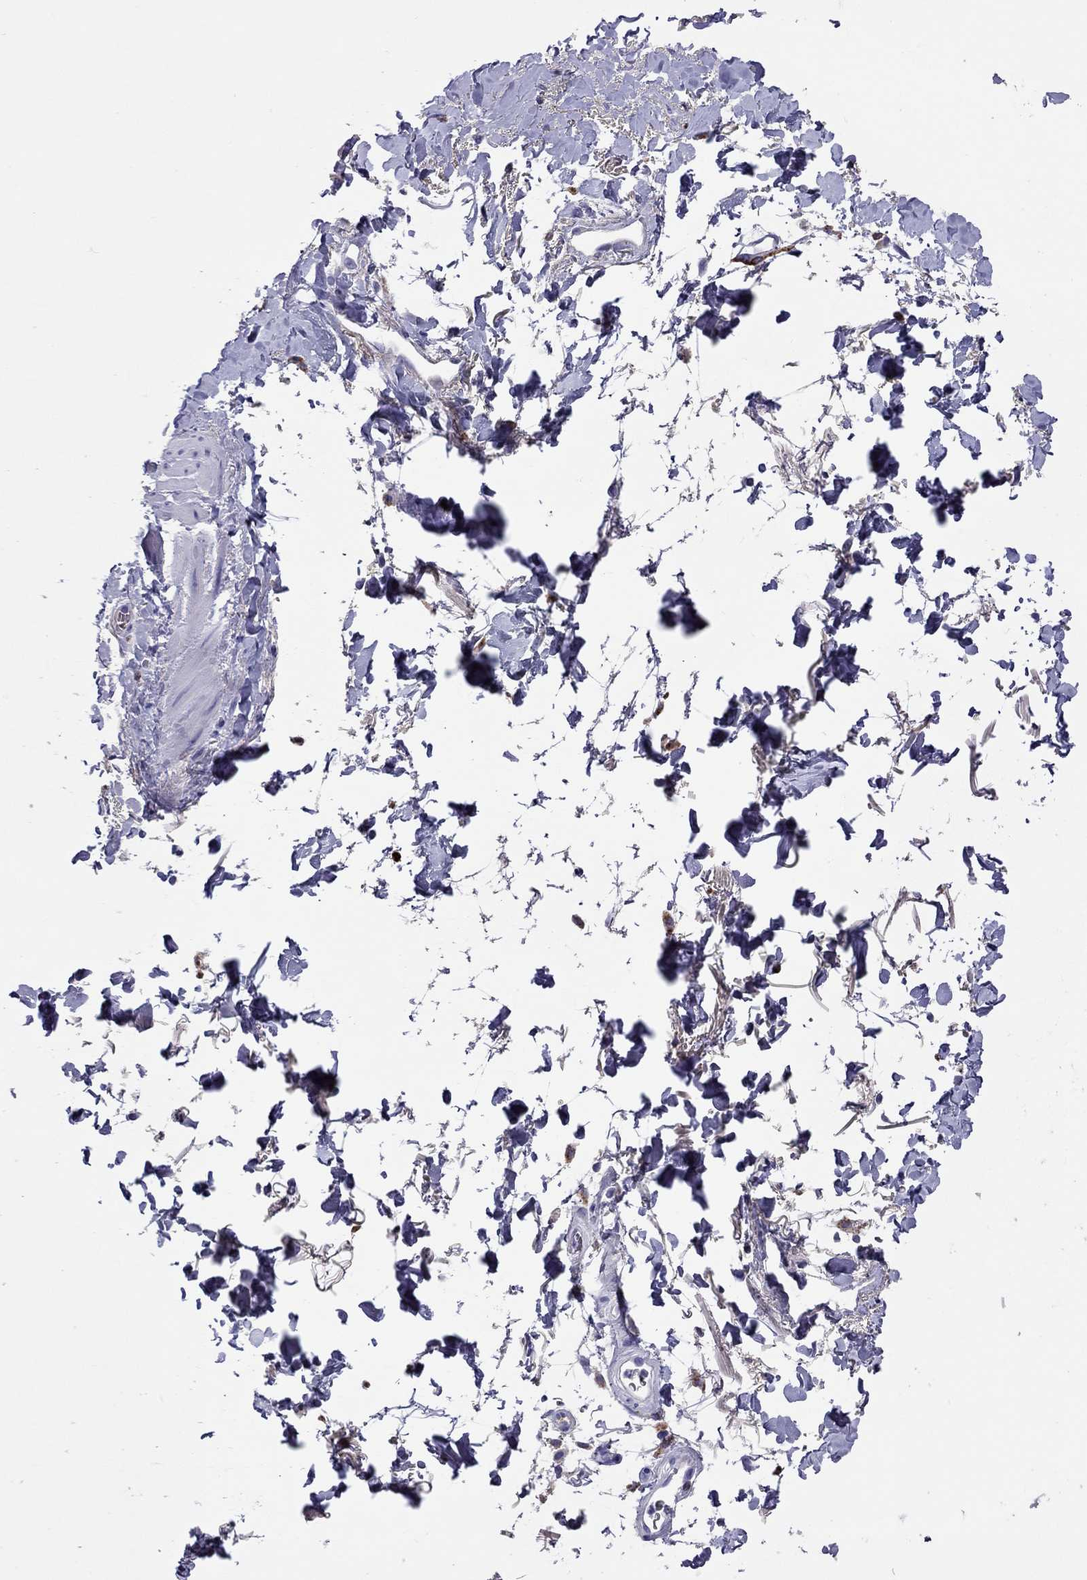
{"staining": {"intensity": "negative", "quantity": "none", "location": "none"}, "tissue": "adipose tissue", "cell_type": "Adipocytes", "image_type": "normal", "snomed": [{"axis": "morphology", "description": "Normal tissue, NOS"}, {"axis": "topography", "description": "Anal"}, {"axis": "topography", "description": "Peripheral nerve tissue"}], "caption": "High magnification brightfield microscopy of normal adipose tissue stained with DAB (3,3'-diaminobenzidine) (brown) and counterstained with hematoxylin (blue): adipocytes show no significant expression. Brightfield microscopy of immunohistochemistry (IHC) stained with DAB (3,3'-diaminobenzidine) (brown) and hematoxylin (blue), captured at high magnification.", "gene": "SERPINA3", "patient": {"sex": "male", "age": 53}}